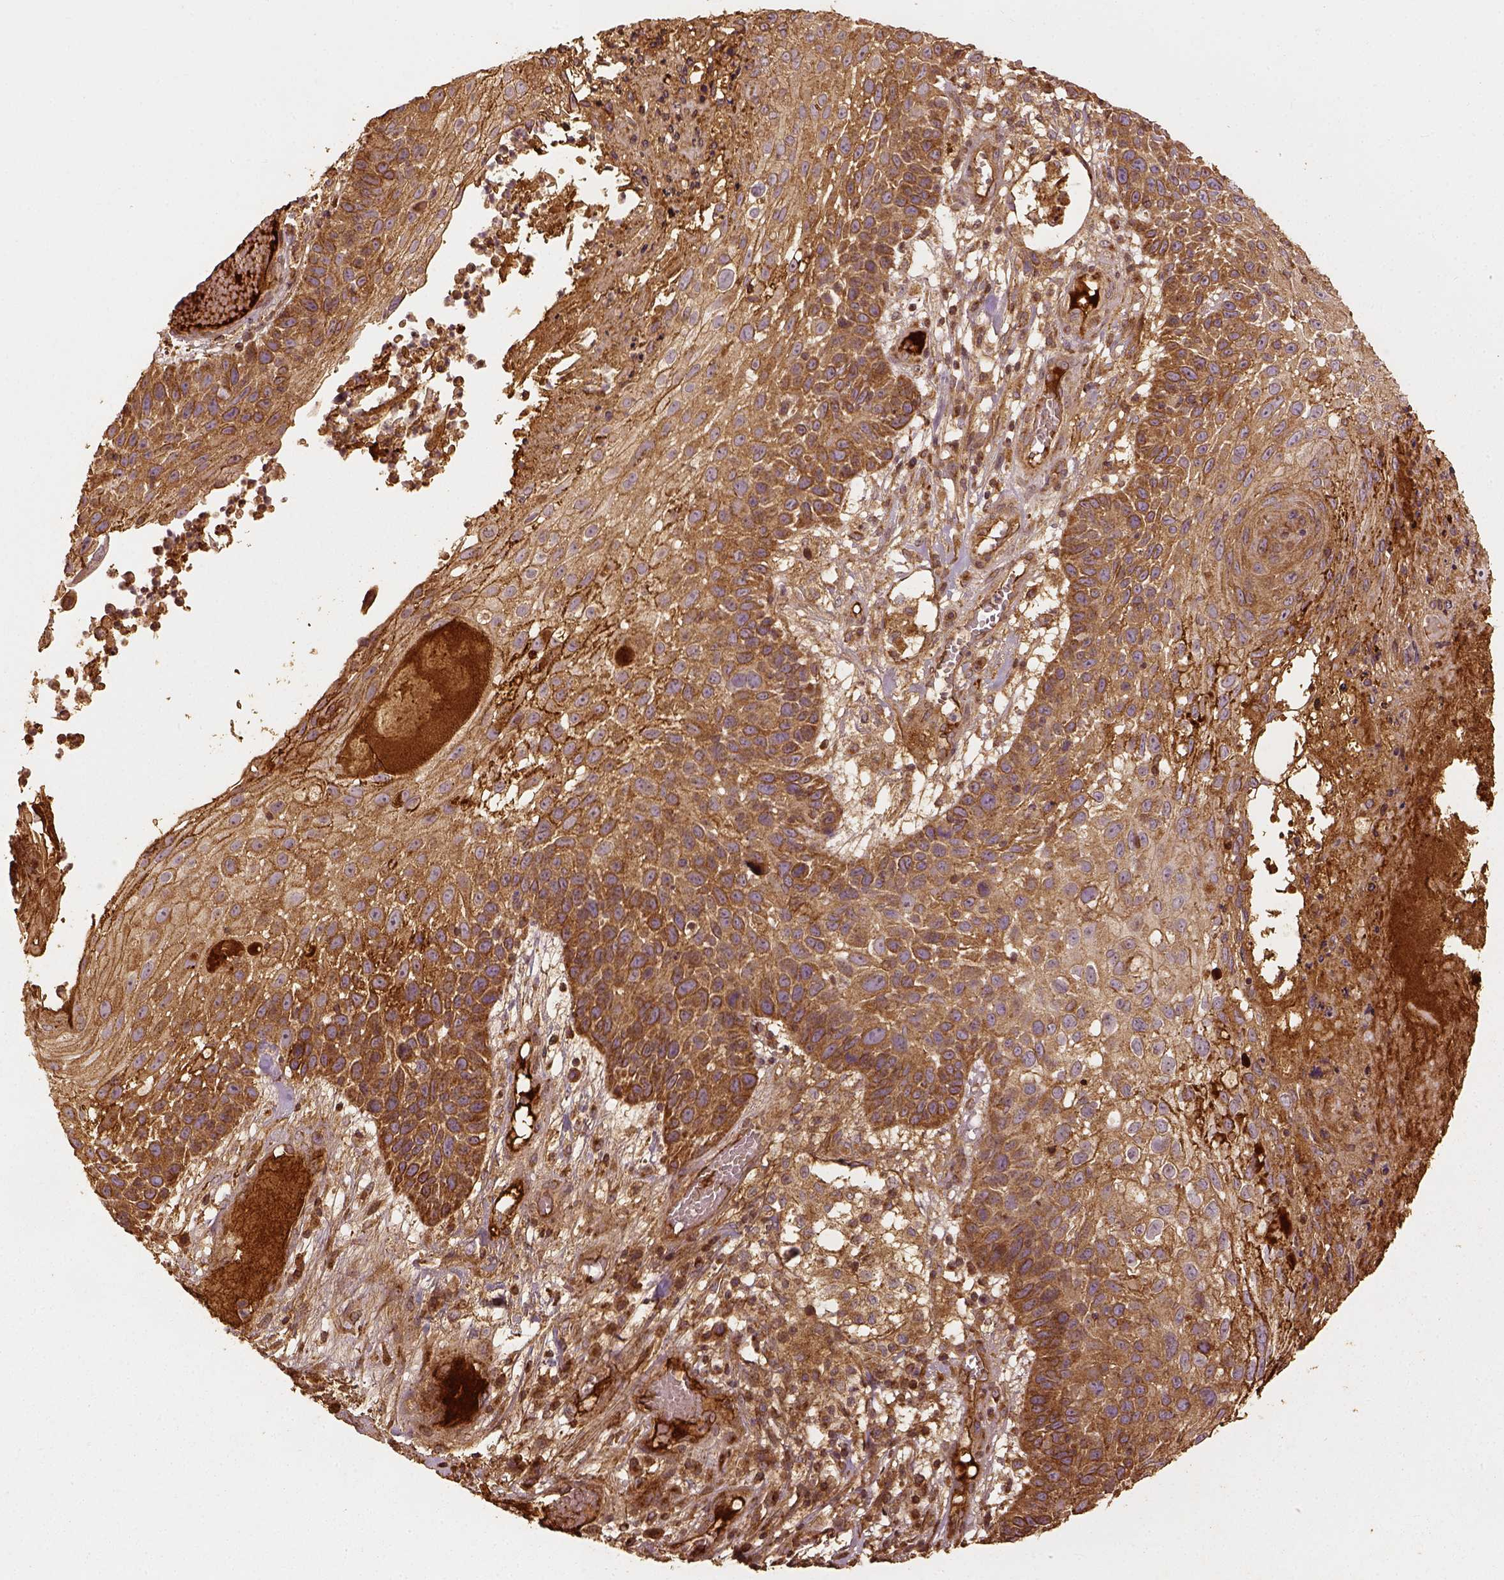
{"staining": {"intensity": "moderate", "quantity": "25%-75%", "location": "cytoplasmic/membranous"}, "tissue": "skin cancer", "cell_type": "Tumor cells", "image_type": "cancer", "snomed": [{"axis": "morphology", "description": "Squamous cell carcinoma, NOS"}, {"axis": "topography", "description": "Skin"}], "caption": "The micrograph reveals a brown stain indicating the presence of a protein in the cytoplasmic/membranous of tumor cells in squamous cell carcinoma (skin). (IHC, brightfield microscopy, high magnification).", "gene": "VEGFA", "patient": {"sex": "male", "age": 92}}